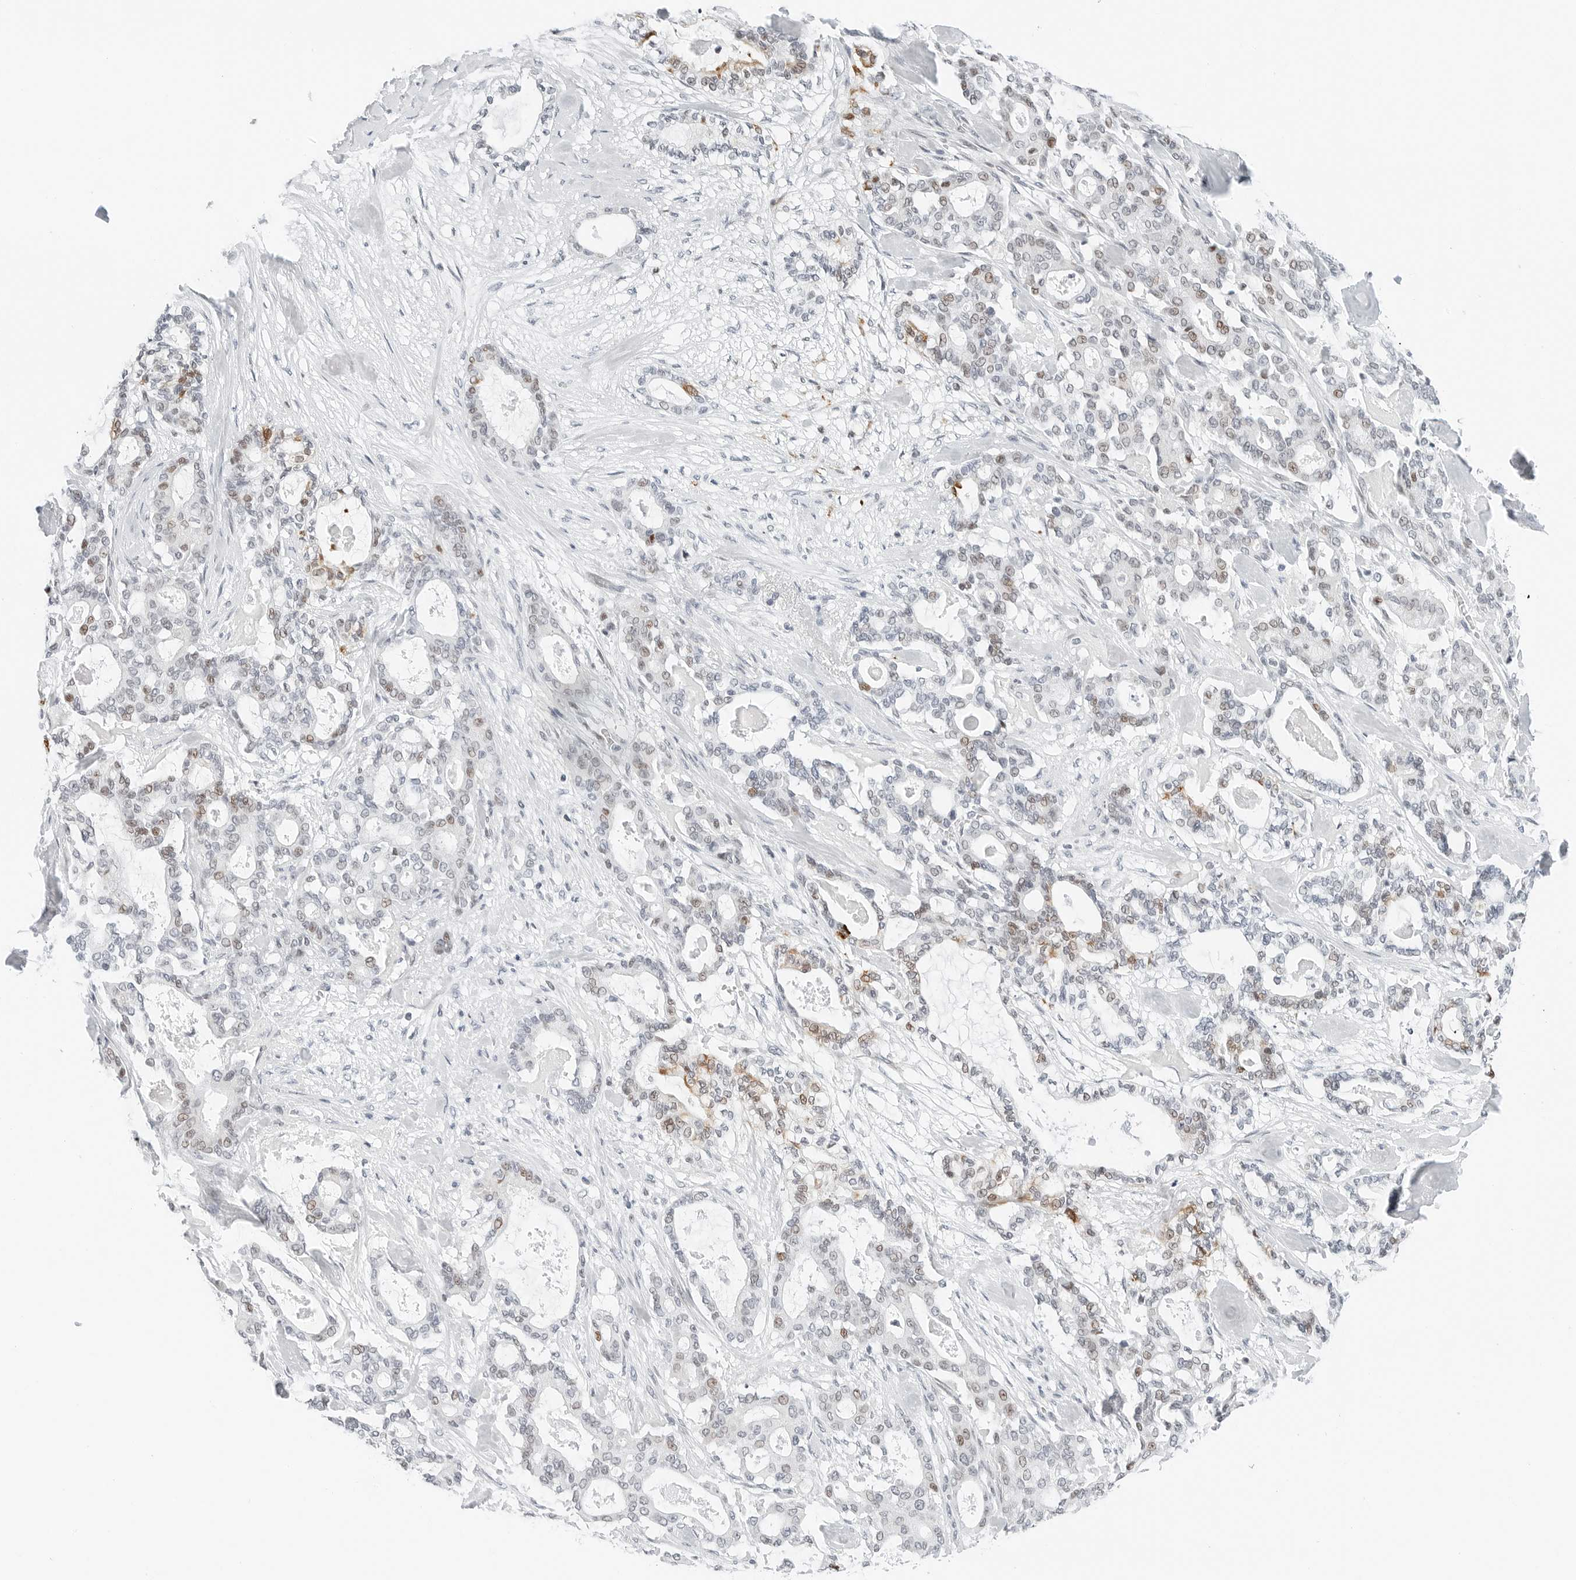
{"staining": {"intensity": "moderate", "quantity": "<25%", "location": "nuclear"}, "tissue": "pancreatic cancer", "cell_type": "Tumor cells", "image_type": "cancer", "snomed": [{"axis": "morphology", "description": "Adenocarcinoma, NOS"}, {"axis": "topography", "description": "Pancreas"}], "caption": "This is a photomicrograph of IHC staining of adenocarcinoma (pancreatic), which shows moderate expression in the nuclear of tumor cells.", "gene": "NTMT2", "patient": {"sex": "male", "age": 63}}